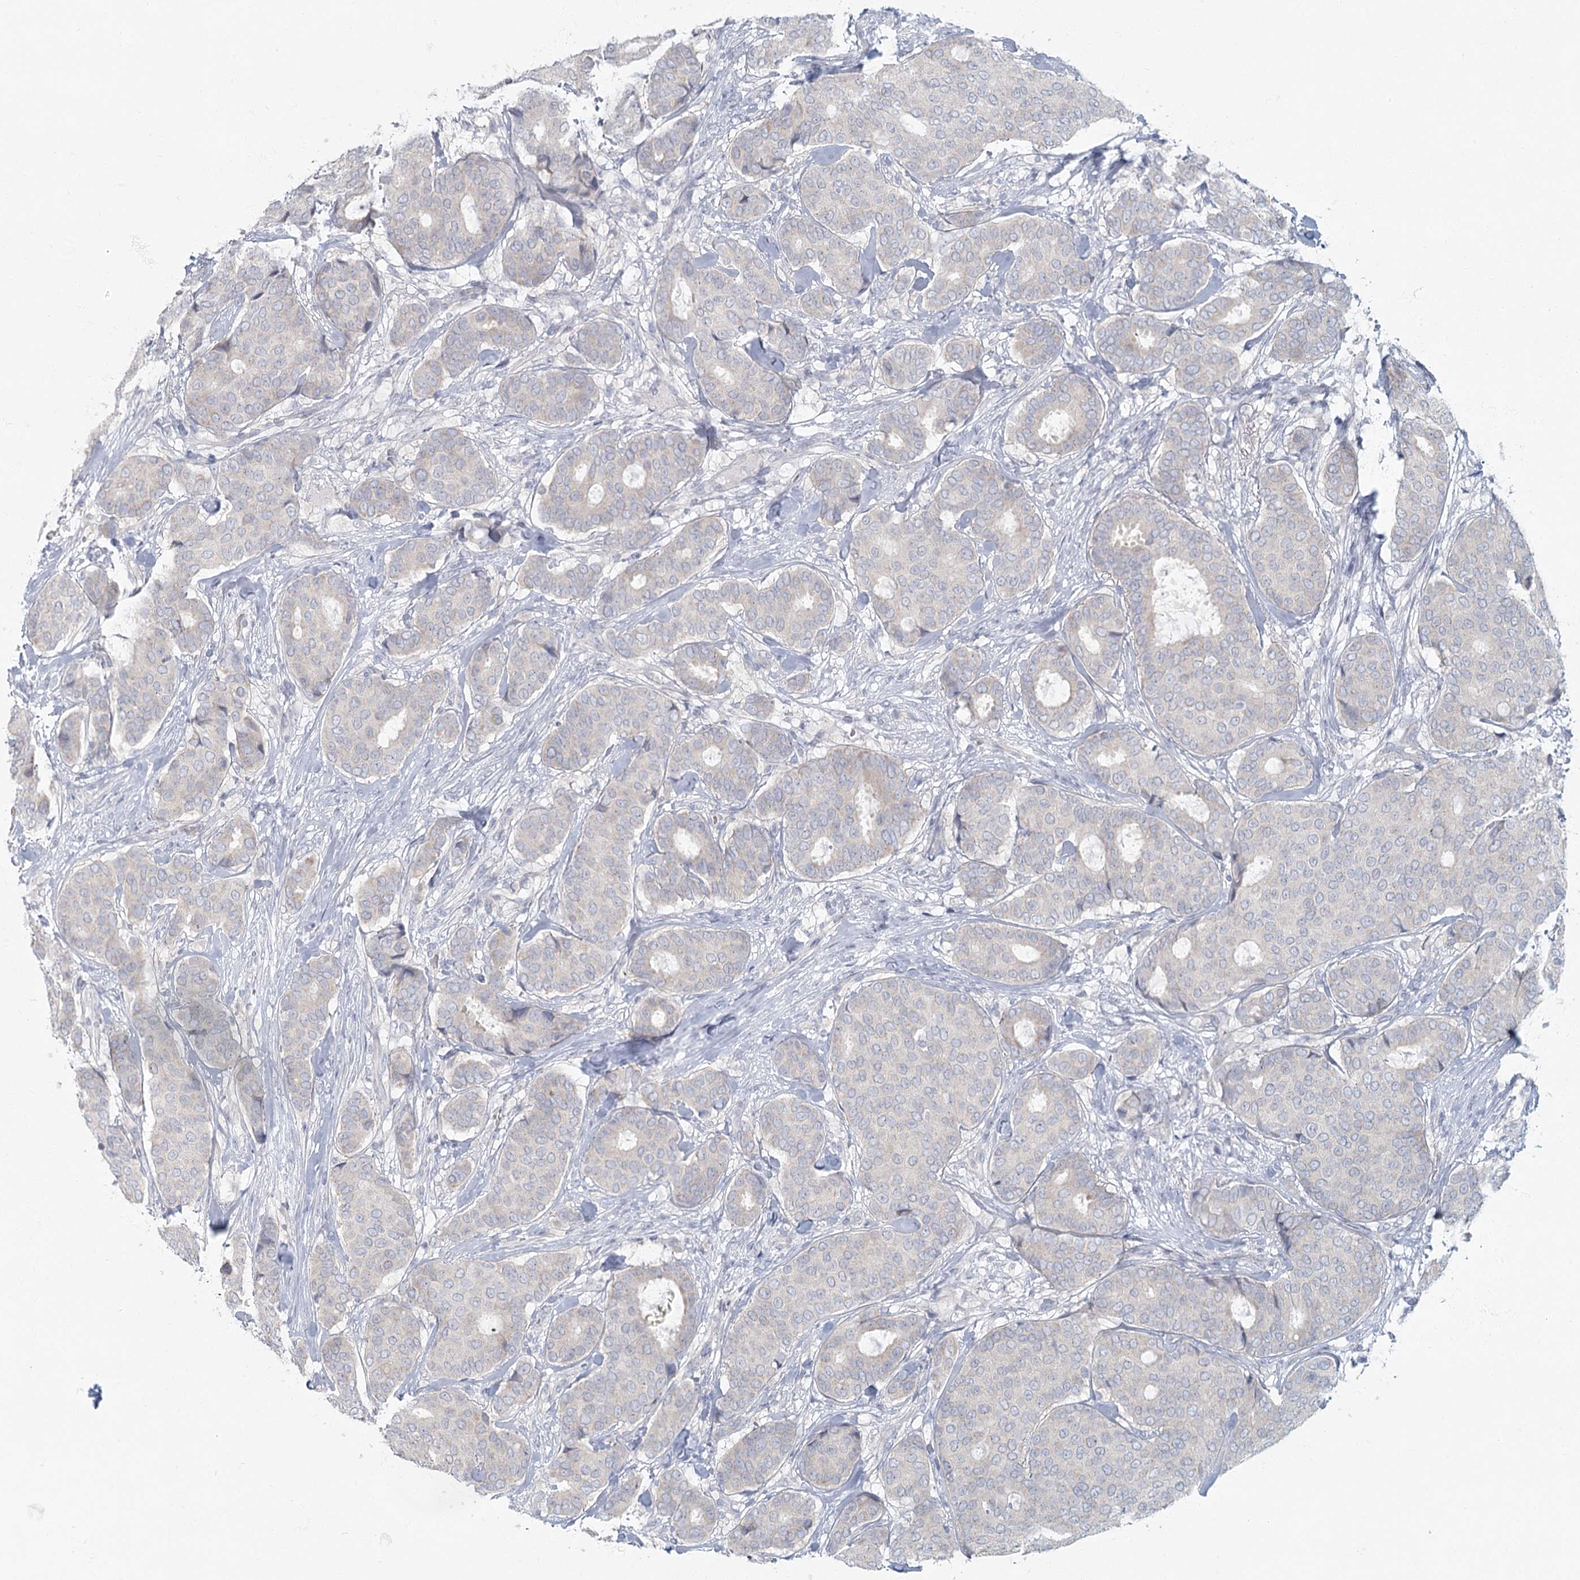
{"staining": {"intensity": "negative", "quantity": "none", "location": "none"}, "tissue": "breast cancer", "cell_type": "Tumor cells", "image_type": "cancer", "snomed": [{"axis": "morphology", "description": "Duct carcinoma"}, {"axis": "topography", "description": "Breast"}], "caption": "The histopathology image demonstrates no staining of tumor cells in breast infiltrating ductal carcinoma. (Stains: DAB IHC with hematoxylin counter stain, Microscopy: brightfield microscopy at high magnification).", "gene": "FAM110C", "patient": {"sex": "female", "age": 75}}